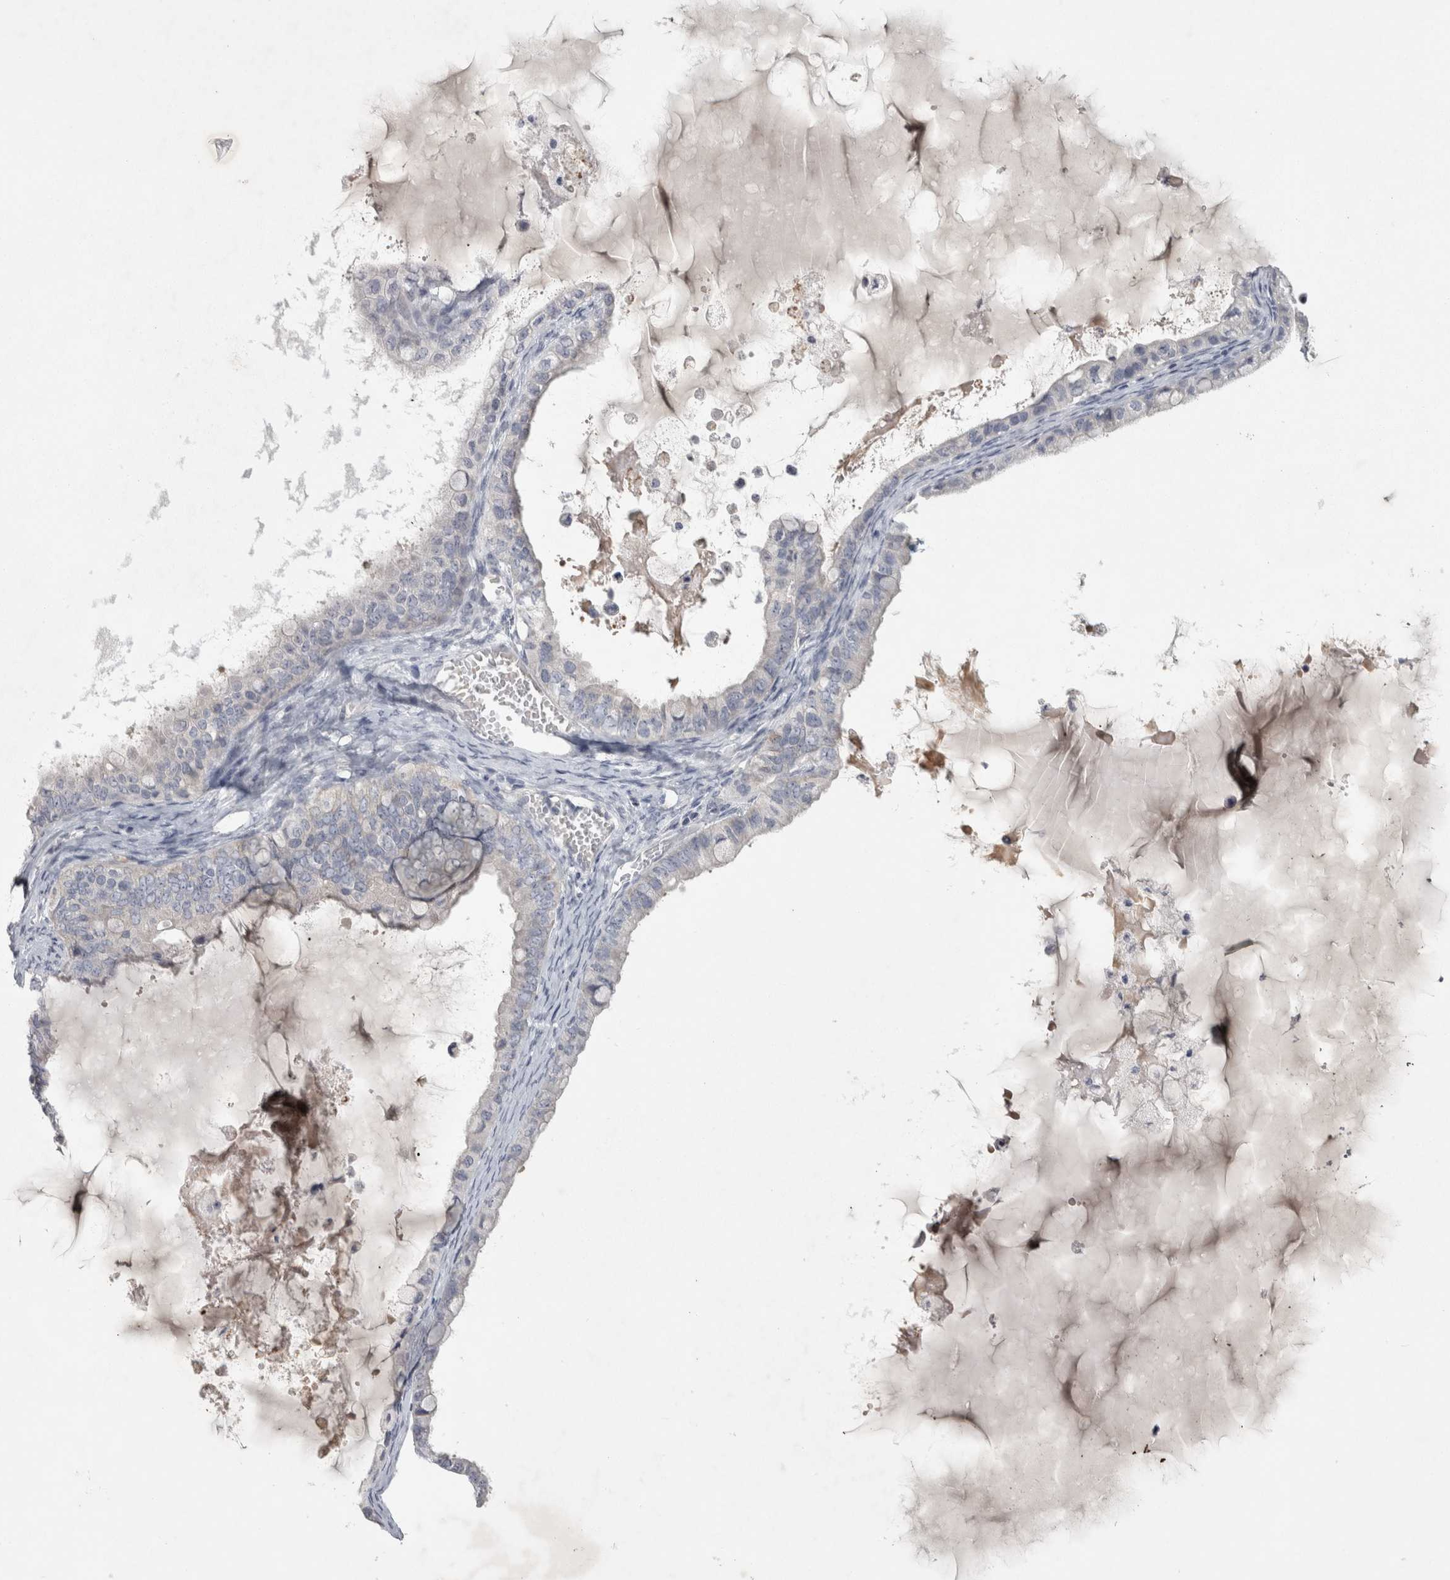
{"staining": {"intensity": "negative", "quantity": "none", "location": "none"}, "tissue": "ovarian cancer", "cell_type": "Tumor cells", "image_type": "cancer", "snomed": [{"axis": "morphology", "description": "Cystadenocarcinoma, mucinous, NOS"}, {"axis": "topography", "description": "Ovary"}], "caption": "Tumor cells are negative for protein expression in human ovarian cancer.", "gene": "ENPP7", "patient": {"sex": "female", "age": 80}}